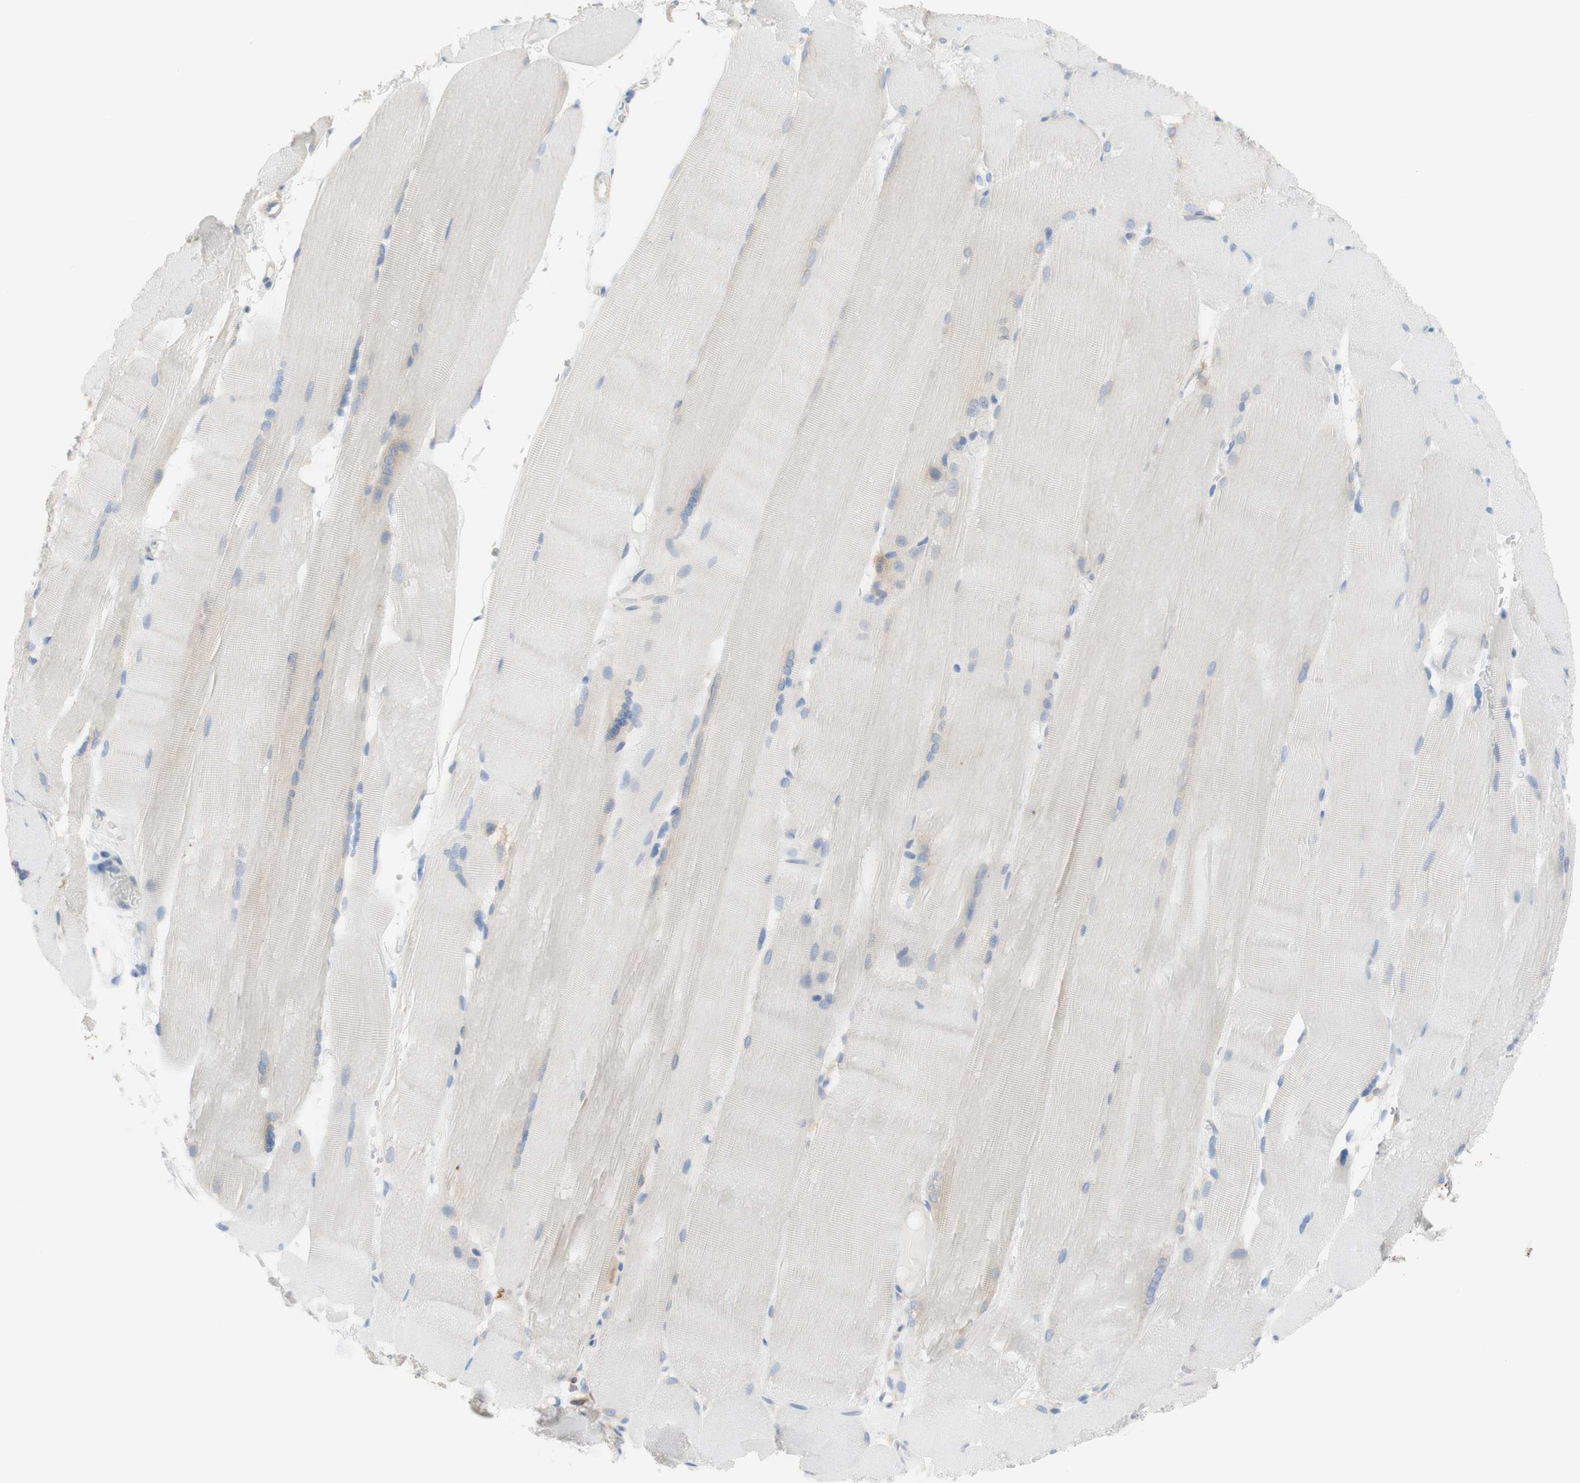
{"staining": {"intensity": "negative", "quantity": "none", "location": "none"}, "tissue": "skeletal muscle", "cell_type": "Myocytes", "image_type": "normal", "snomed": [{"axis": "morphology", "description": "Normal tissue, NOS"}, {"axis": "topography", "description": "Skin"}, {"axis": "topography", "description": "Skeletal muscle"}], "caption": "Photomicrograph shows no significant protein expression in myocytes of normal skeletal muscle.", "gene": "ATP2B1", "patient": {"sex": "male", "age": 83}}